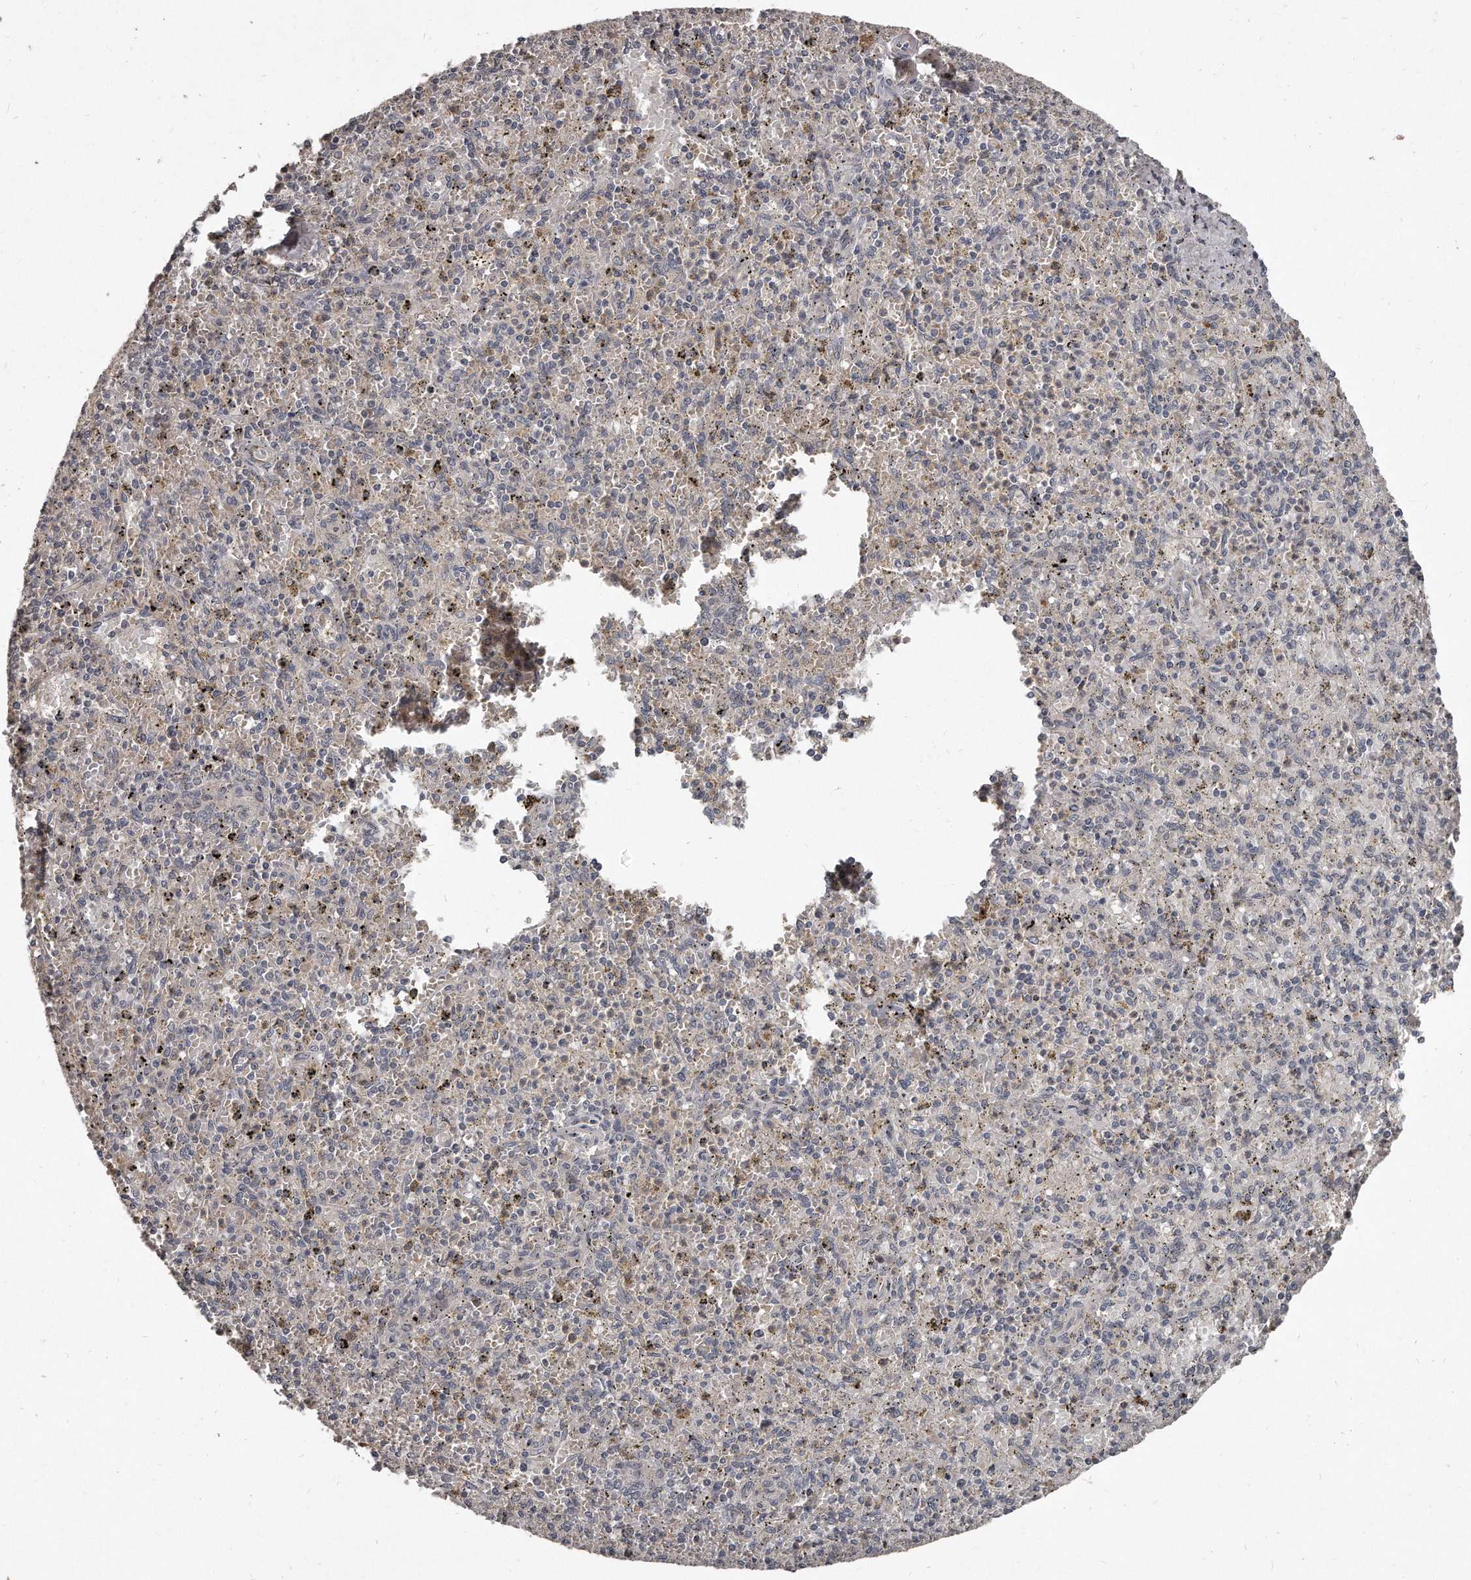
{"staining": {"intensity": "negative", "quantity": "none", "location": "none"}, "tissue": "spleen", "cell_type": "Cells in red pulp", "image_type": "normal", "snomed": [{"axis": "morphology", "description": "Normal tissue, NOS"}, {"axis": "topography", "description": "Spleen"}], "caption": "An IHC histopathology image of benign spleen is shown. There is no staining in cells in red pulp of spleen.", "gene": "GRB10", "patient": {"sex": "male", "age": 72}}